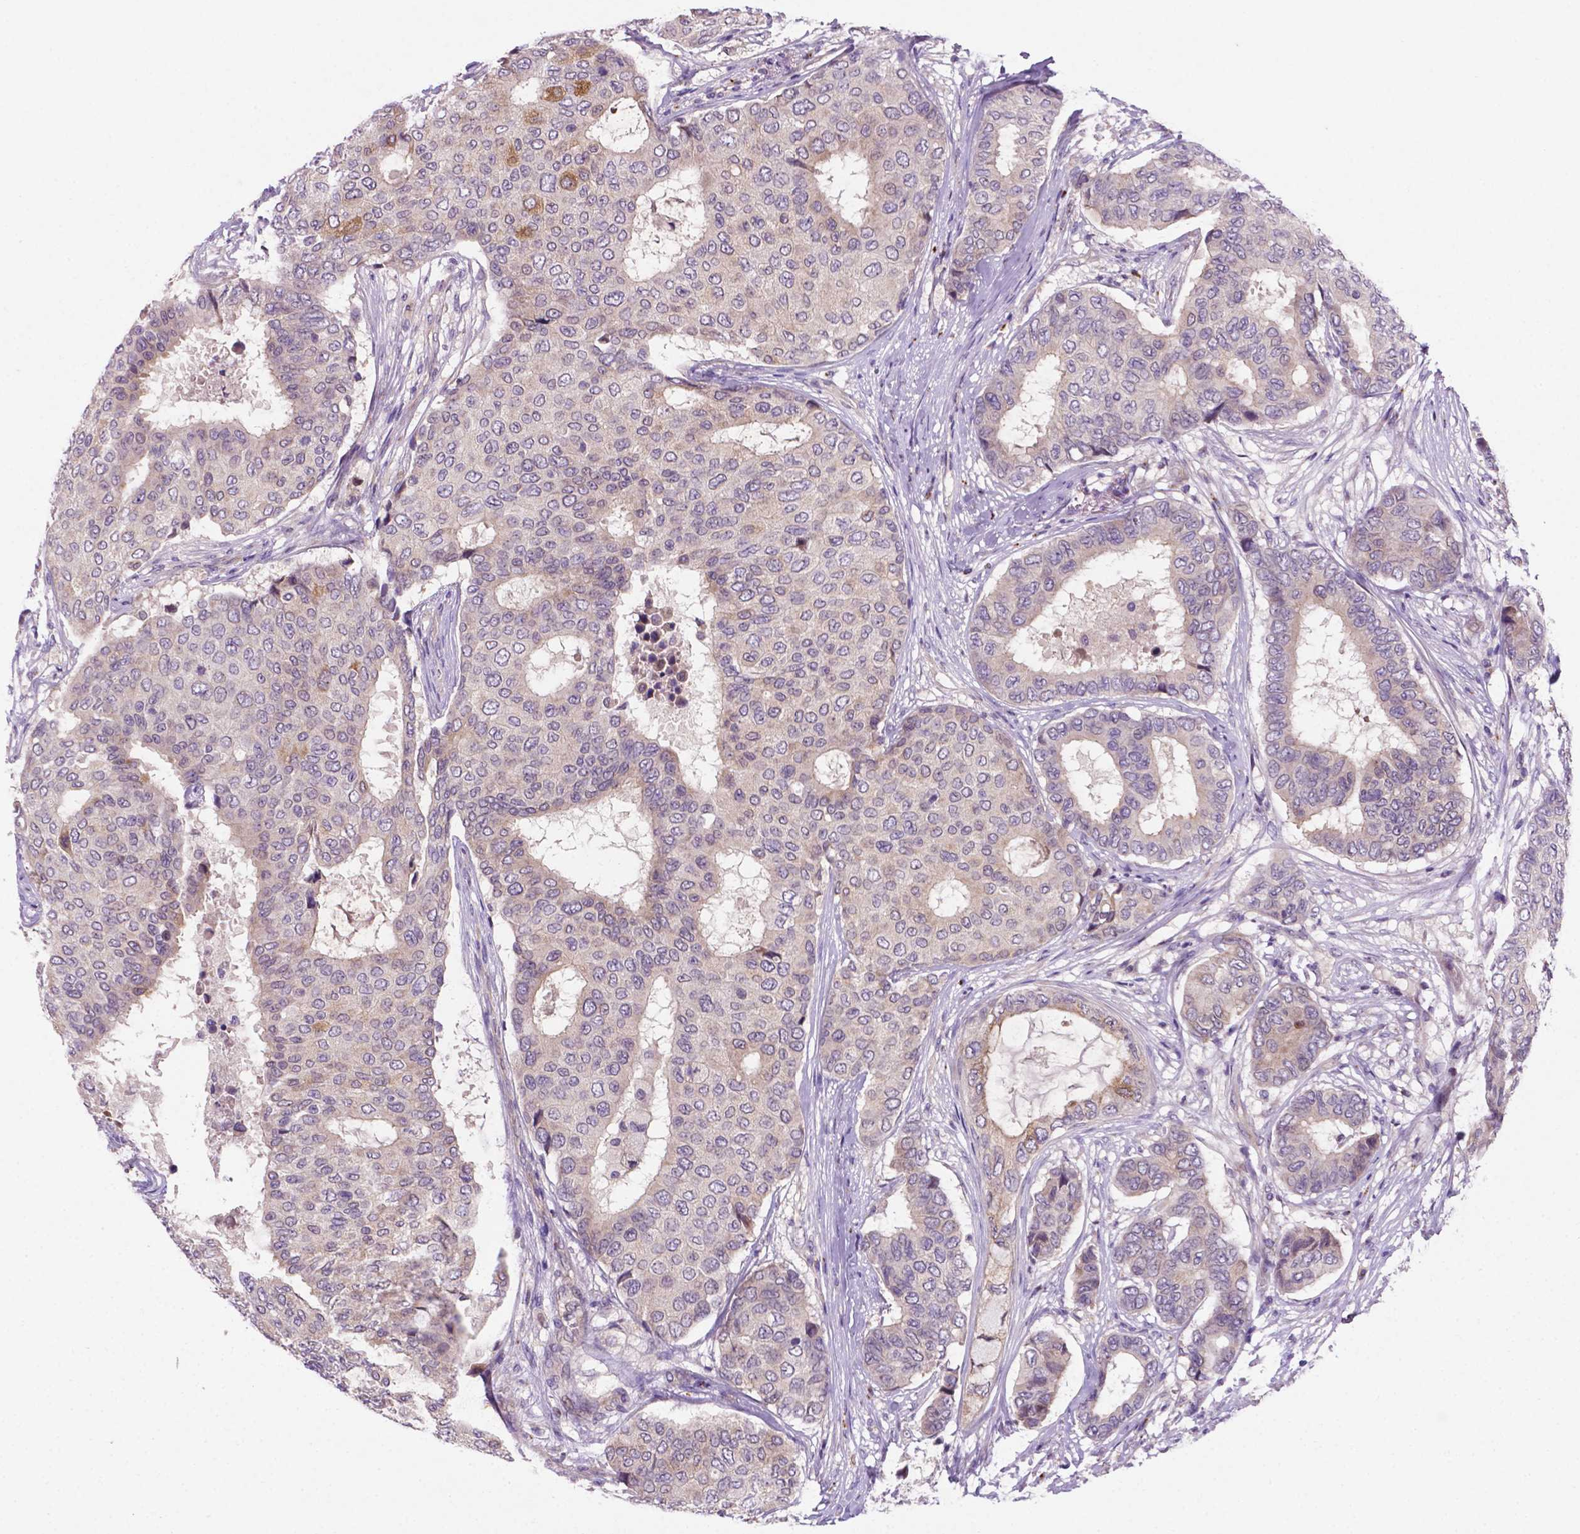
{"staining": {"intensity": "negative", "quantity": "none", "location": "none"}, "tissue": "breast cancer", "cell_type": "Tumor cells", "image_type": "cancer", "snomed": [{"axis": "morphology", "description": "Duct carcinoma"}, {"axis": "topography", "description": "Breast"}], "caption": "Breast cancer (intraductal carcinoma) was stained to show a protein in brown. There is no significant positivity in tumor cells. Brightfield microscopy of IHC stained with DAB (brown) and hematoxylin (blue), captured at high magnification.", "gene": "TM4SF20", "patient": {"sex": "female", "age": 75}}